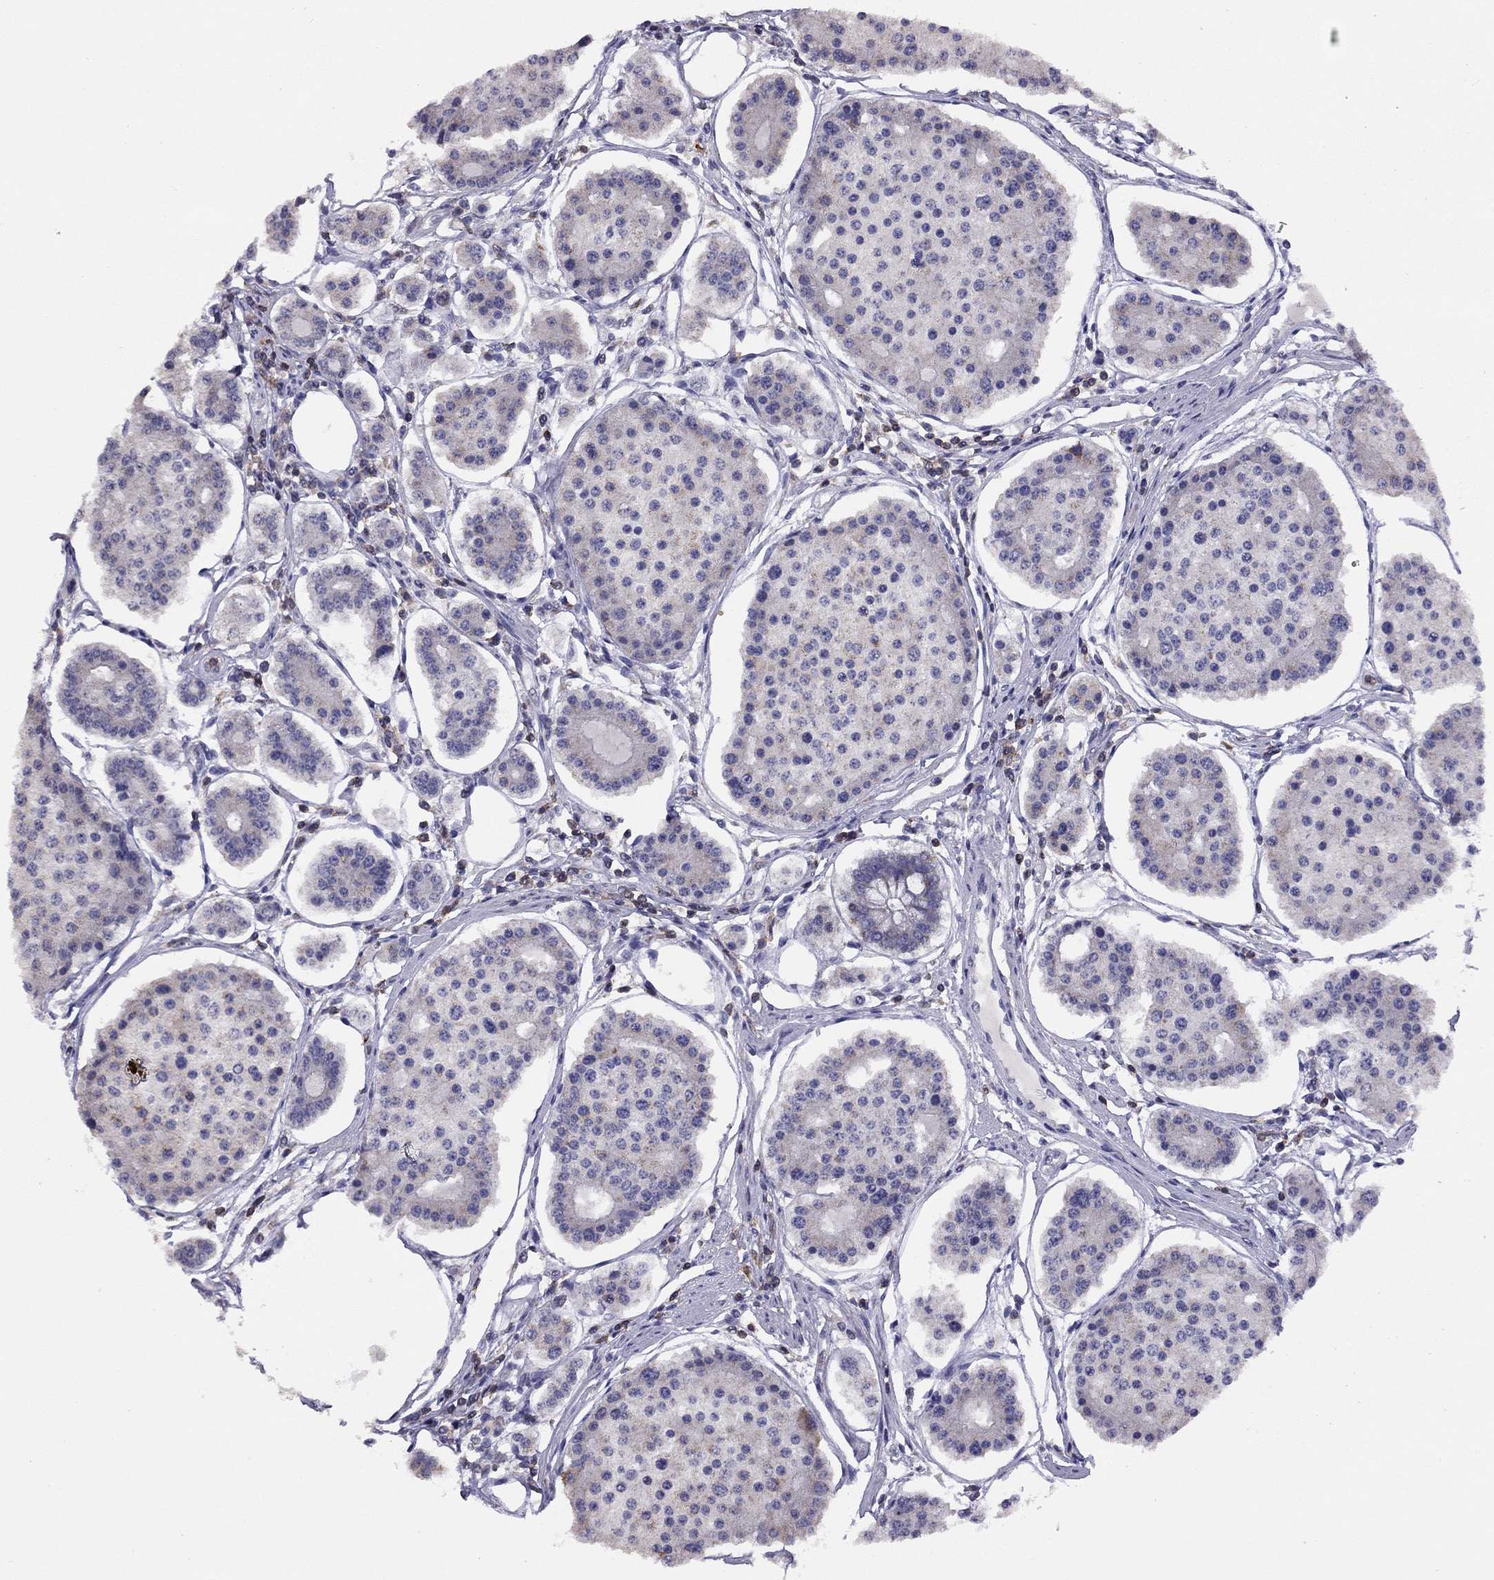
{"staining": {"intensity": "negative", "quantity": "none", "location": "none"}, "tissue": "carcinoid", "cell_type": "Tumor cells", "image_type": "cancer", "snomed": [{"axis": "morphology", "description": "Carcinoid, malignant, NOS"}, {"axis": "topography", "description": "Small intestine"}], "caption": "There is no significant positivity in tumor cells of carcinoid.", "gene": "CITED1", "patient": {"sex": "female", "age": 65}}